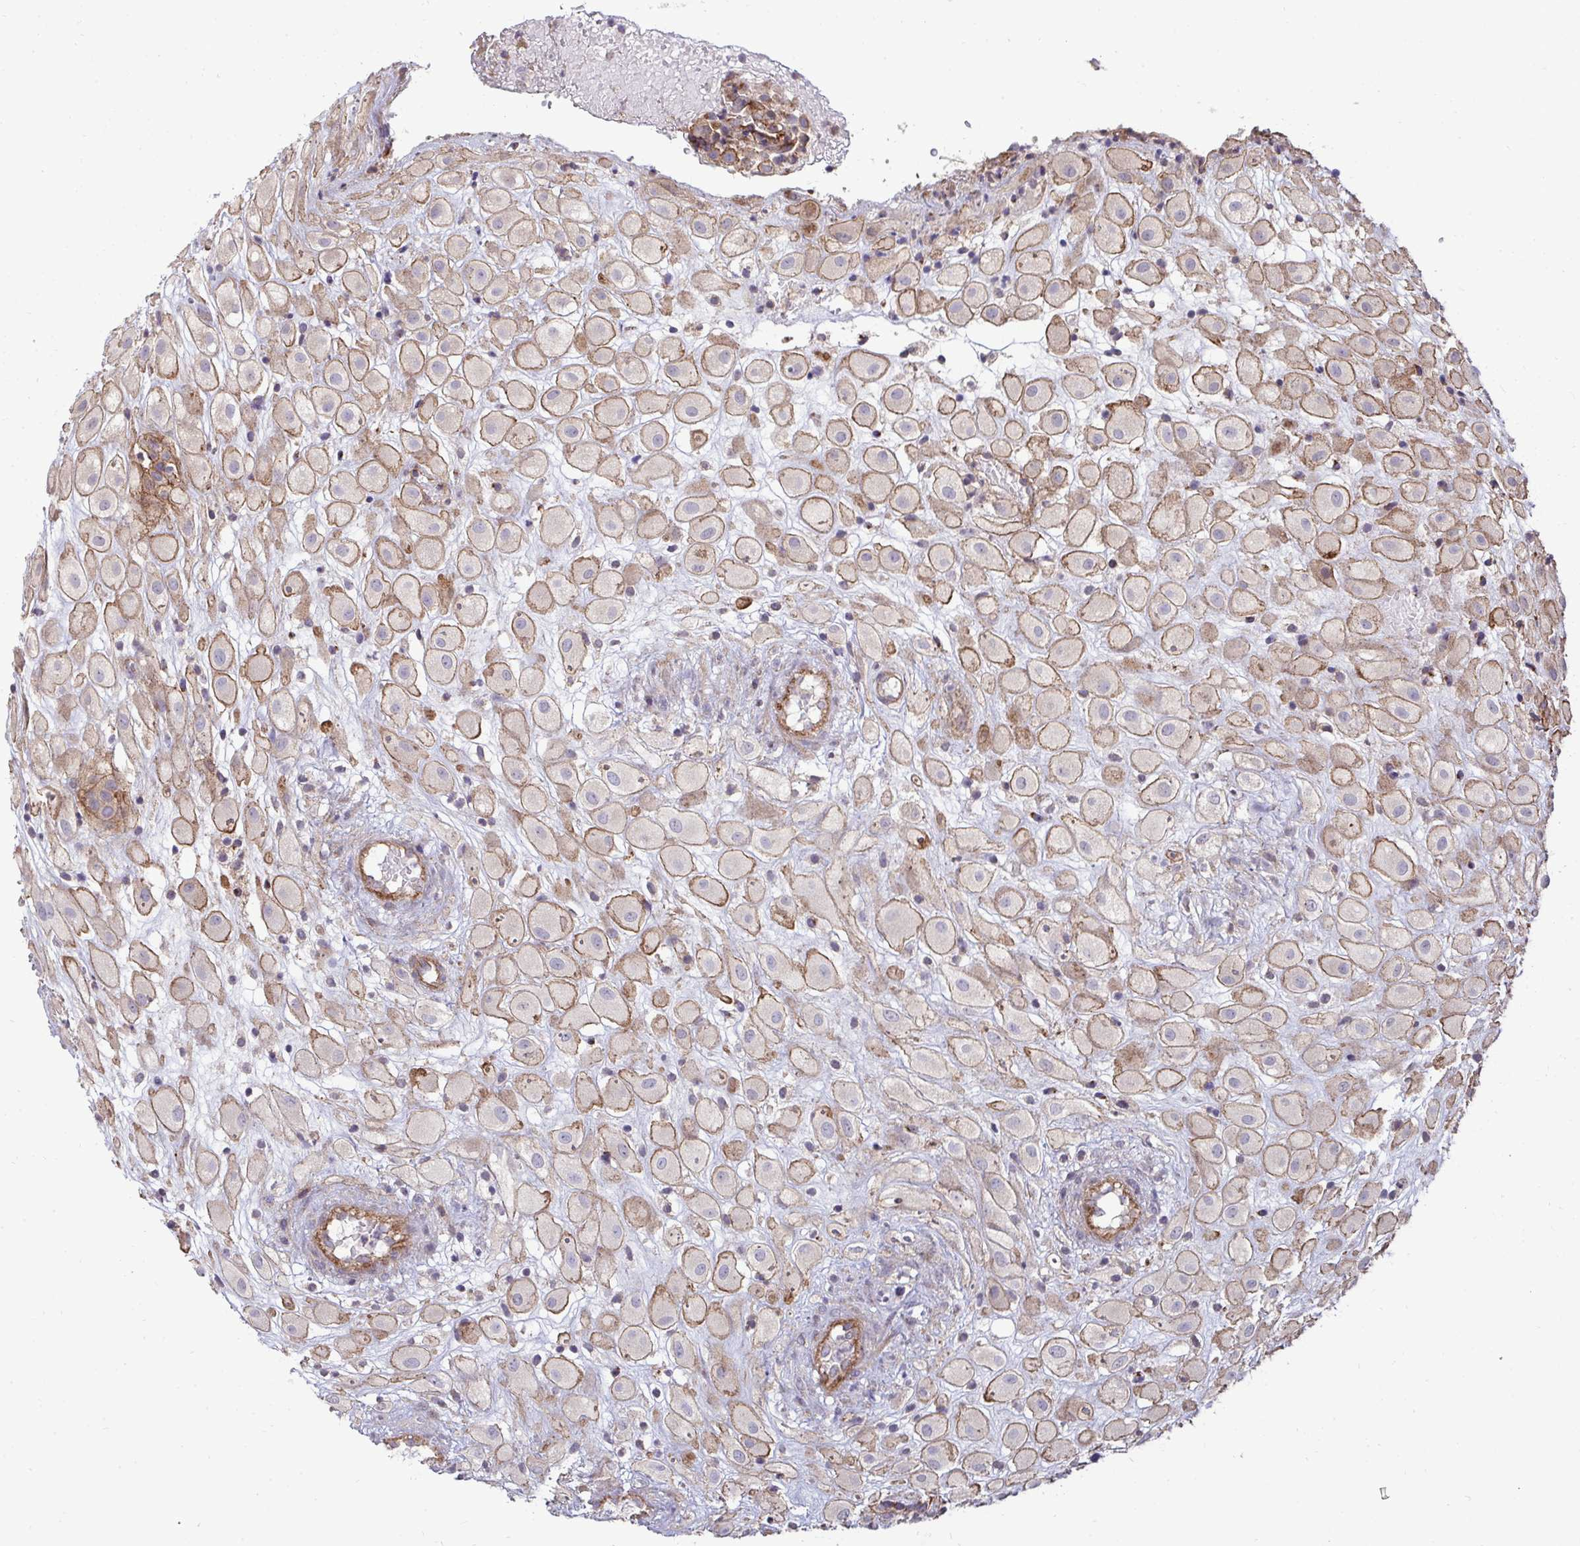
{"staining": {"intensity": "moderate", "quantity": ">75%", "location": "cytoplasmic/membranous"}, "tissue": "placenta", "cell_type": "Decidual cells", "image_type": "normal", "snomed": [{"axis": "morphology", "description": "Normal tissue, NOS"}, {"axis": "topography", "description": "Placenta"}], "caption": "A medium amount of moderate cytoplasmic/membranous staining is seen in about >75% of decidual cells in benign placenta.", "gene": "SH2D1B", "patient": {"sex": "female", "age": 24}}